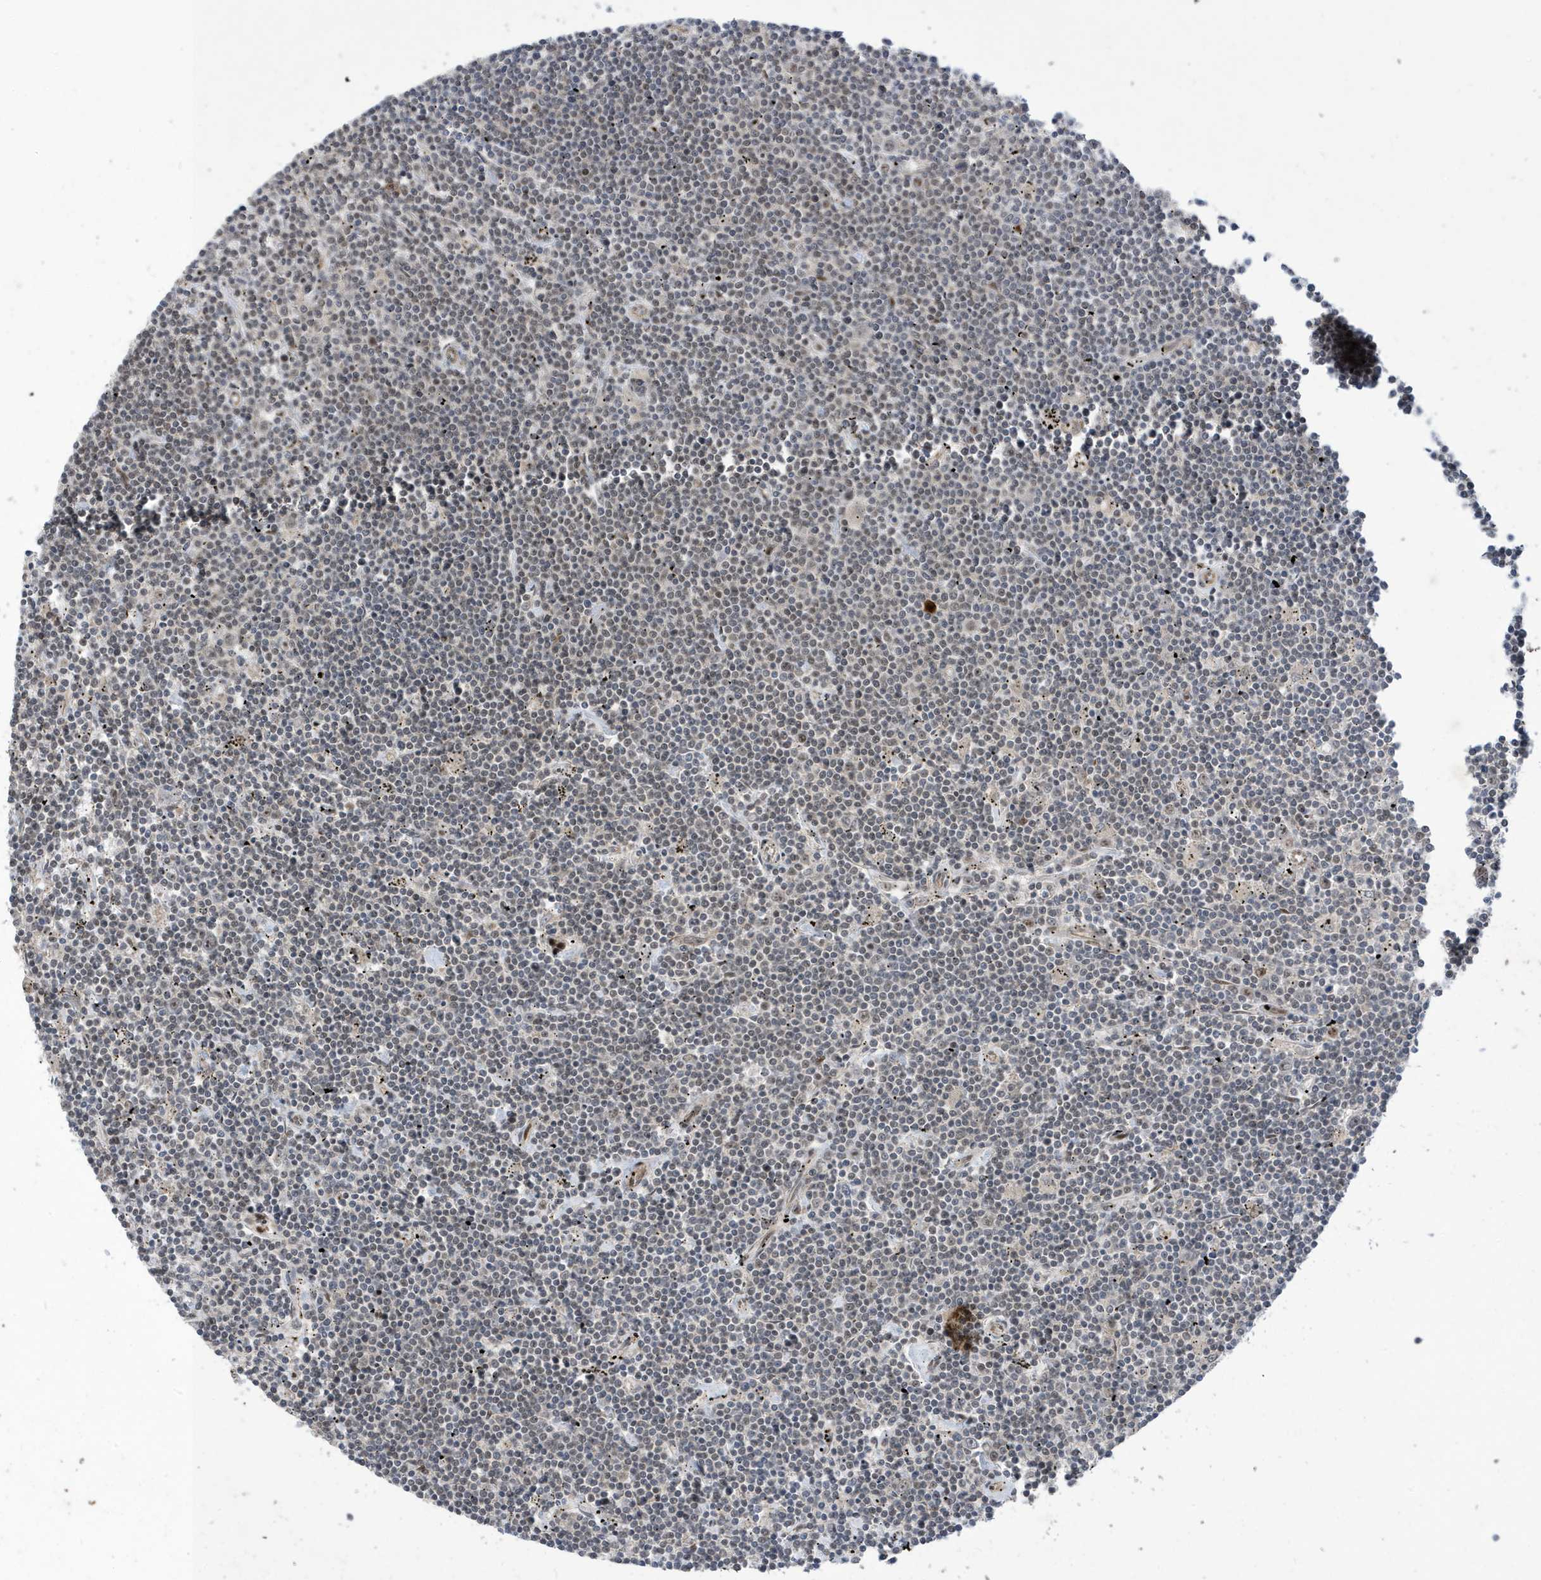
{"staining": {"intensity": "negative", "quantity": "none", "location": "none"}, "tissue": "lymphoma", "cell_type": "Tumor cells", "image_type": "cancer", "snomed": [{"axis": "morphology", "description": "Malignant lymphoma, non-Hodgkin's type, Low grade"}, {"axis": "topography", "description": "Spleen"}], "caption": "Image shows no protein expression in tumor cells of low-grade malignant lymphoma, non-Hodgkin's type tissue. (DAB (3,3'-diaminobenzidine) immunohistochemistry (IHC) with hematoxylin counter stain).", "gene": "FAM9B", "patient": {"sex": "male", "age": 76}}